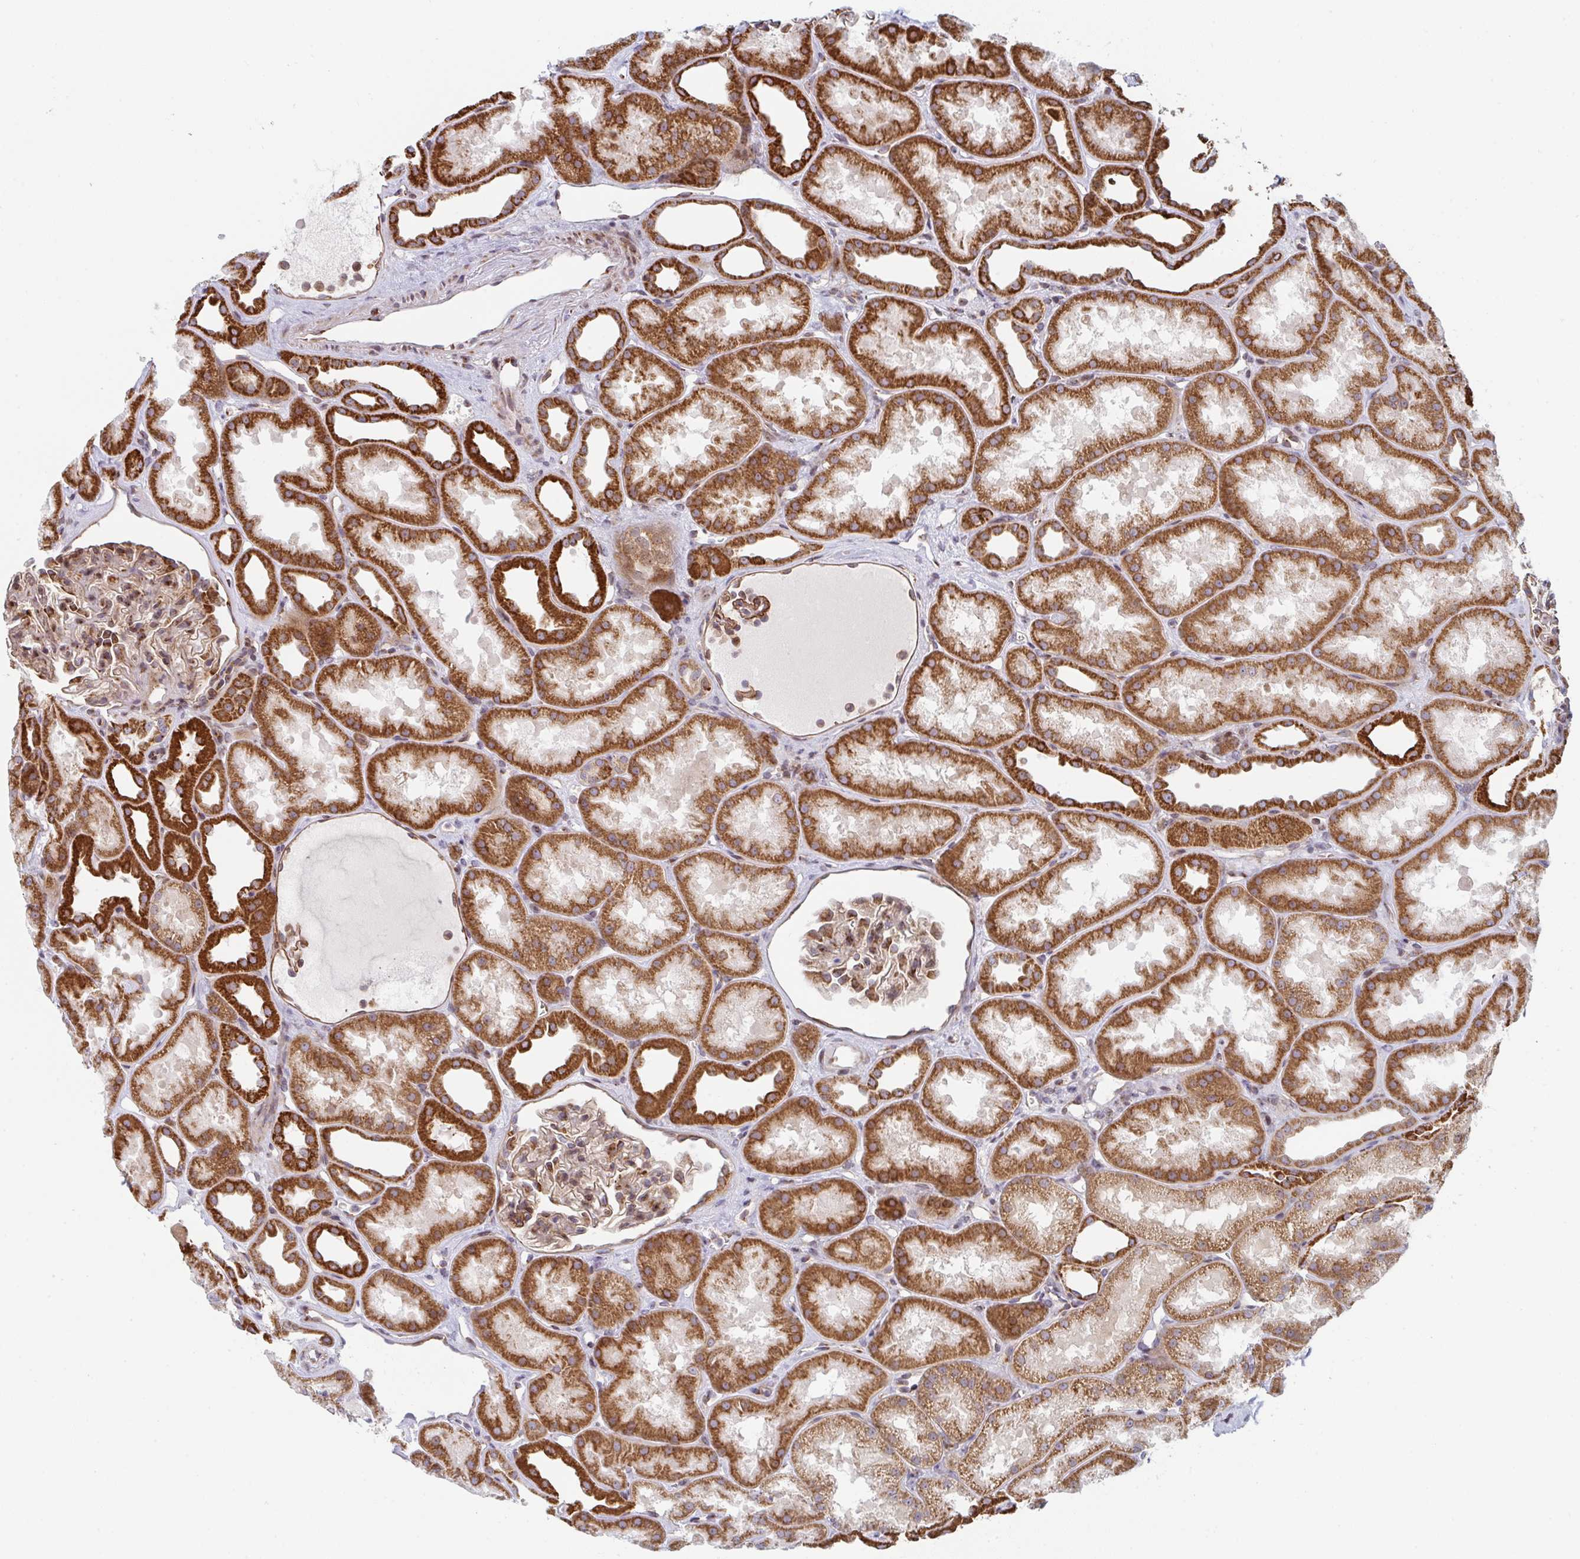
{"staining": {"intensity": "moderate", "quantity": ">75%", "location": "cytoplasmic/membranous"}, "tissue": "kidney", "cell_type": "Cells in glomeruli", "image_type": "normal", "snomed": [{"axis": "morphology", "description": "Normal tissue, NOS"}, {"axis": "topography", "description": "Kidney"}], "caption": "Moderate cytoplasmic/membranous staining for a protein is appreciated in about >75% of cells in glomeruli of unremarkable kidney using IHC.", "gene": "PRKCH", "patient": {"sex": "male", "age": 61}}